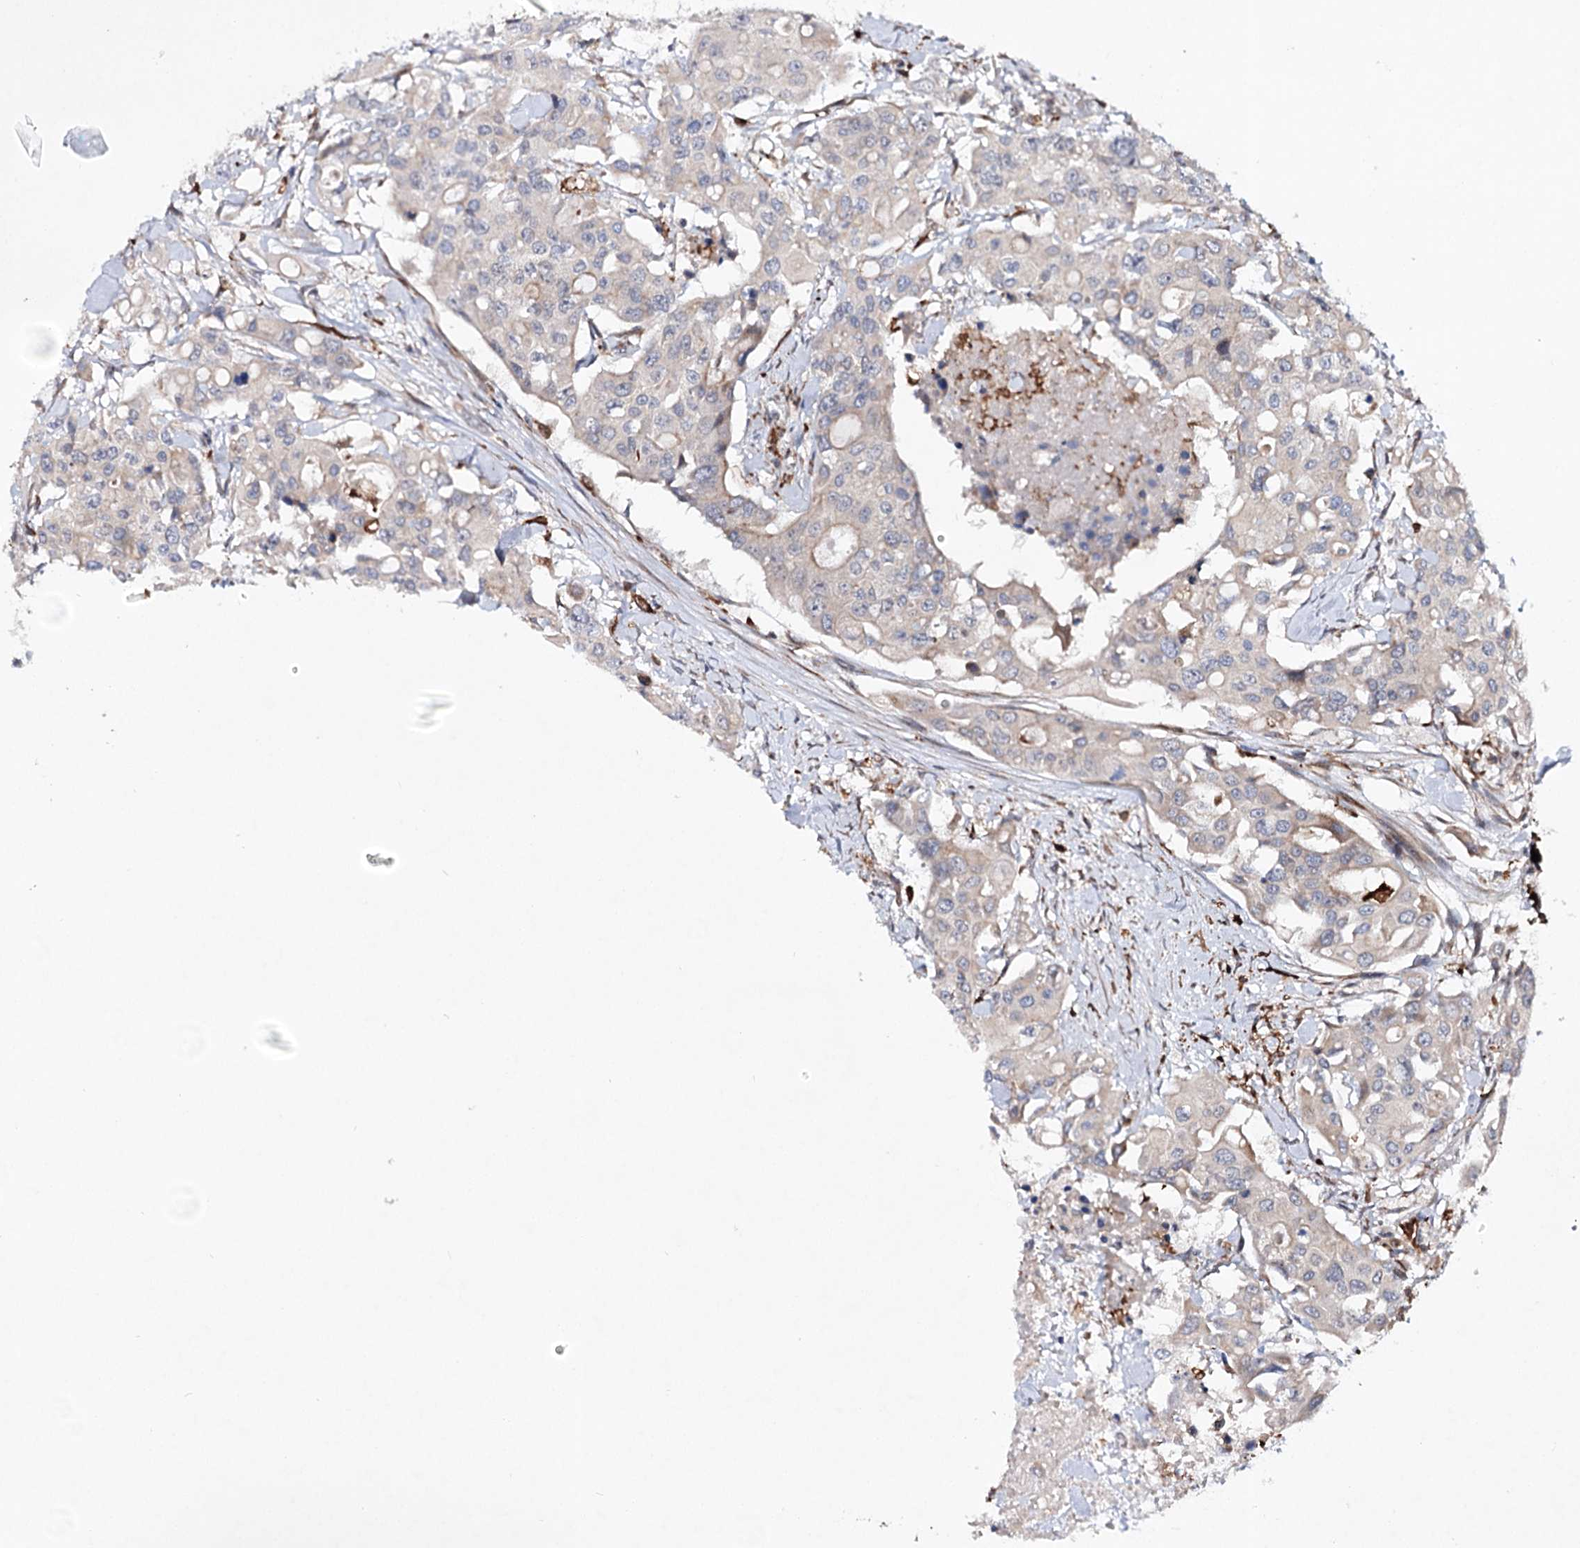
{"staining": {"intensity": "negative", "quantity": "none", "location": "none"}, "tissue": "colorectal cancer", "cell_type": "Tumor cells", "image_type": "cancer", "snomed": [{"axis": "morphology", "description": "Adenocarcinoma, NOS"}, {"axis": "topography", "description": "Colon"}], "caption": "High power microscopy micrograph of an immunohistochemistry (IHC) histopathology image of colorectal cancer, revealing no significant expression in tumor cells.", "gene": "DPEP2", "patient": {"sex": "male", "age": 77}}